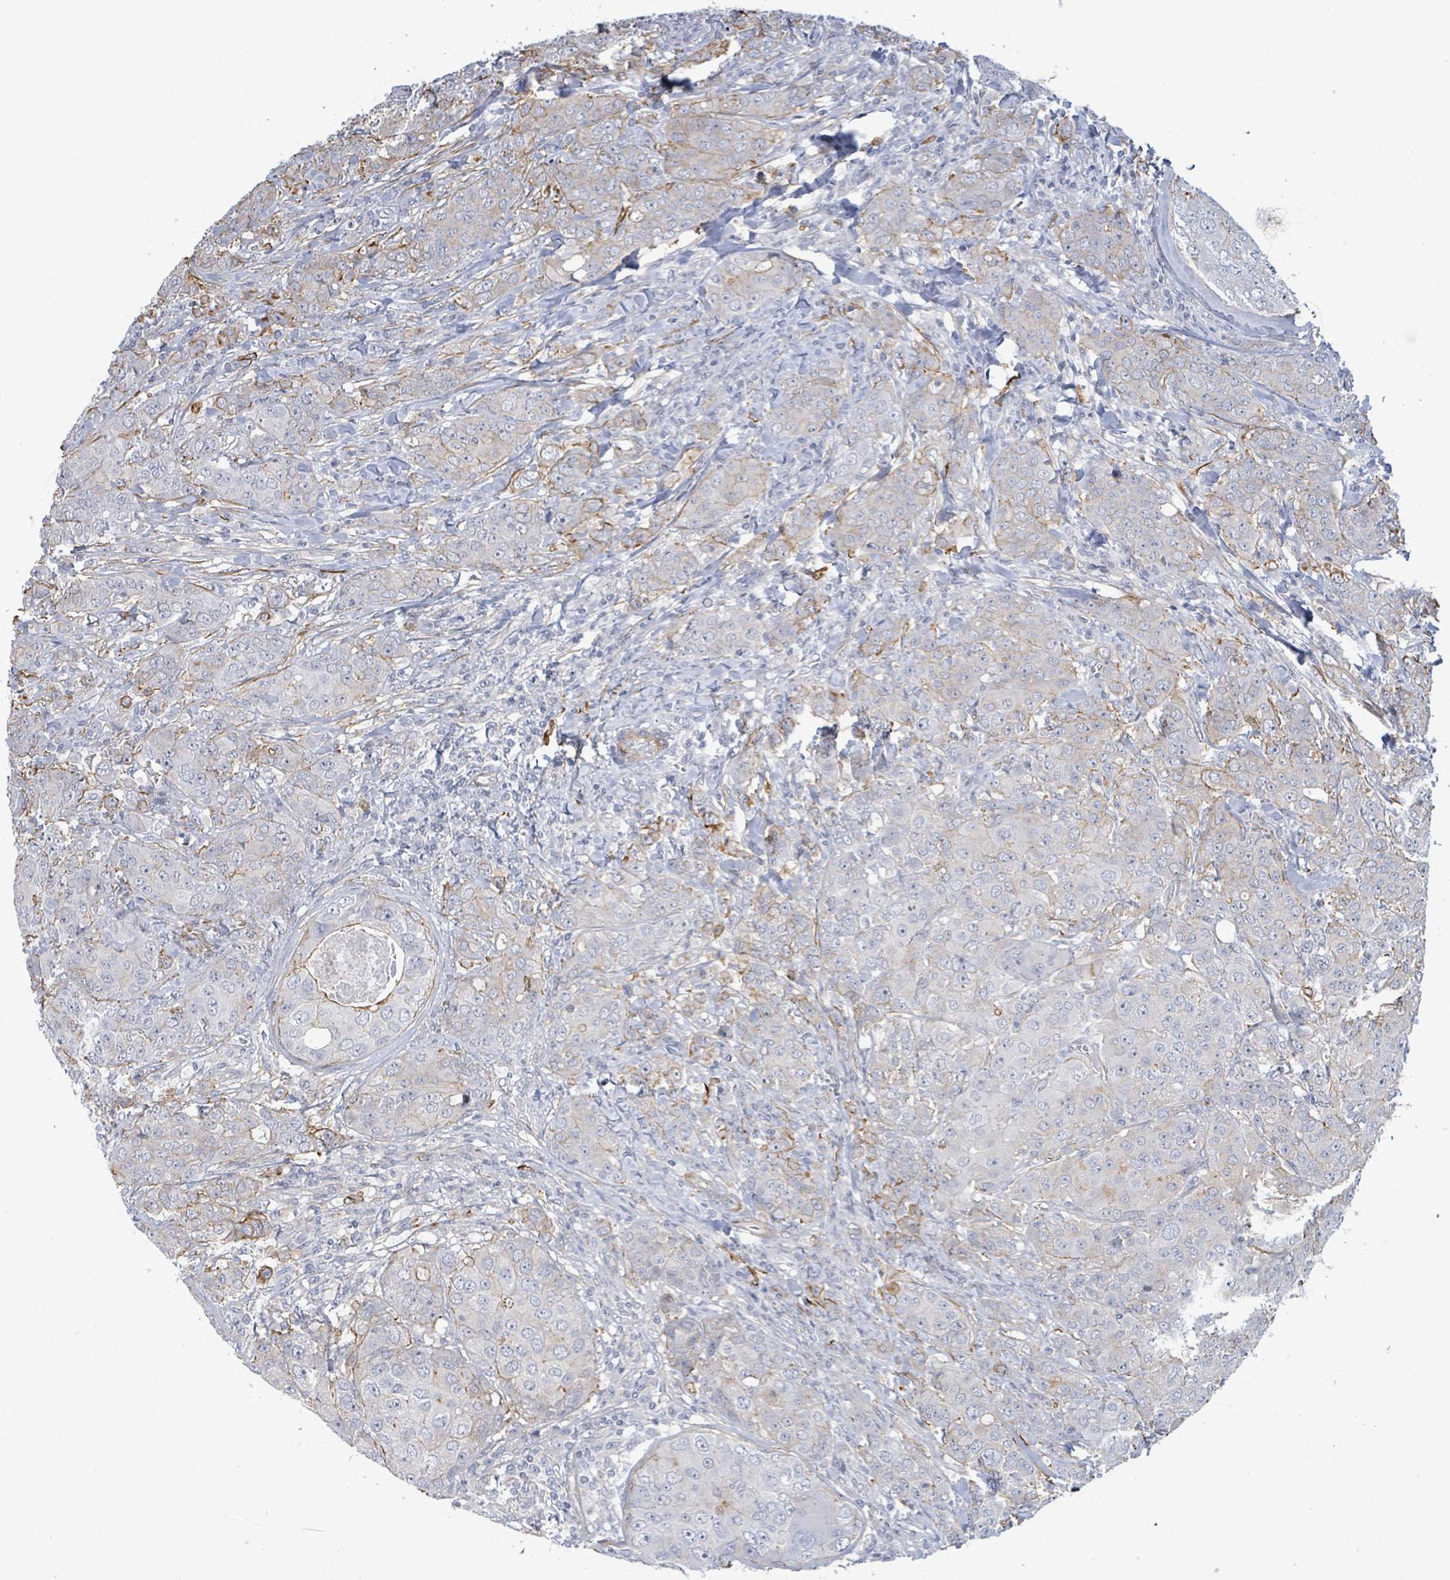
{"staining": {"intensity": "weak", "quantity": "<25%", "location": "cytoplasmic/membranous"}, "tissue": "breast cancer", "cell_type": "Tumor cells", "image_type": "cancer", "snomed": [{"axis": "morphology", "description": "Duct carcinoma"}, {"axis": "topography", "description": "Breast"}], "caption": "The immunohistochemistry (IHC) image has no significant expression in tumor cells of breast invasive ductal carcinoma tissue.", "gene": "DMRTC1B", "patient": {"sex": "female", "age": 43}}